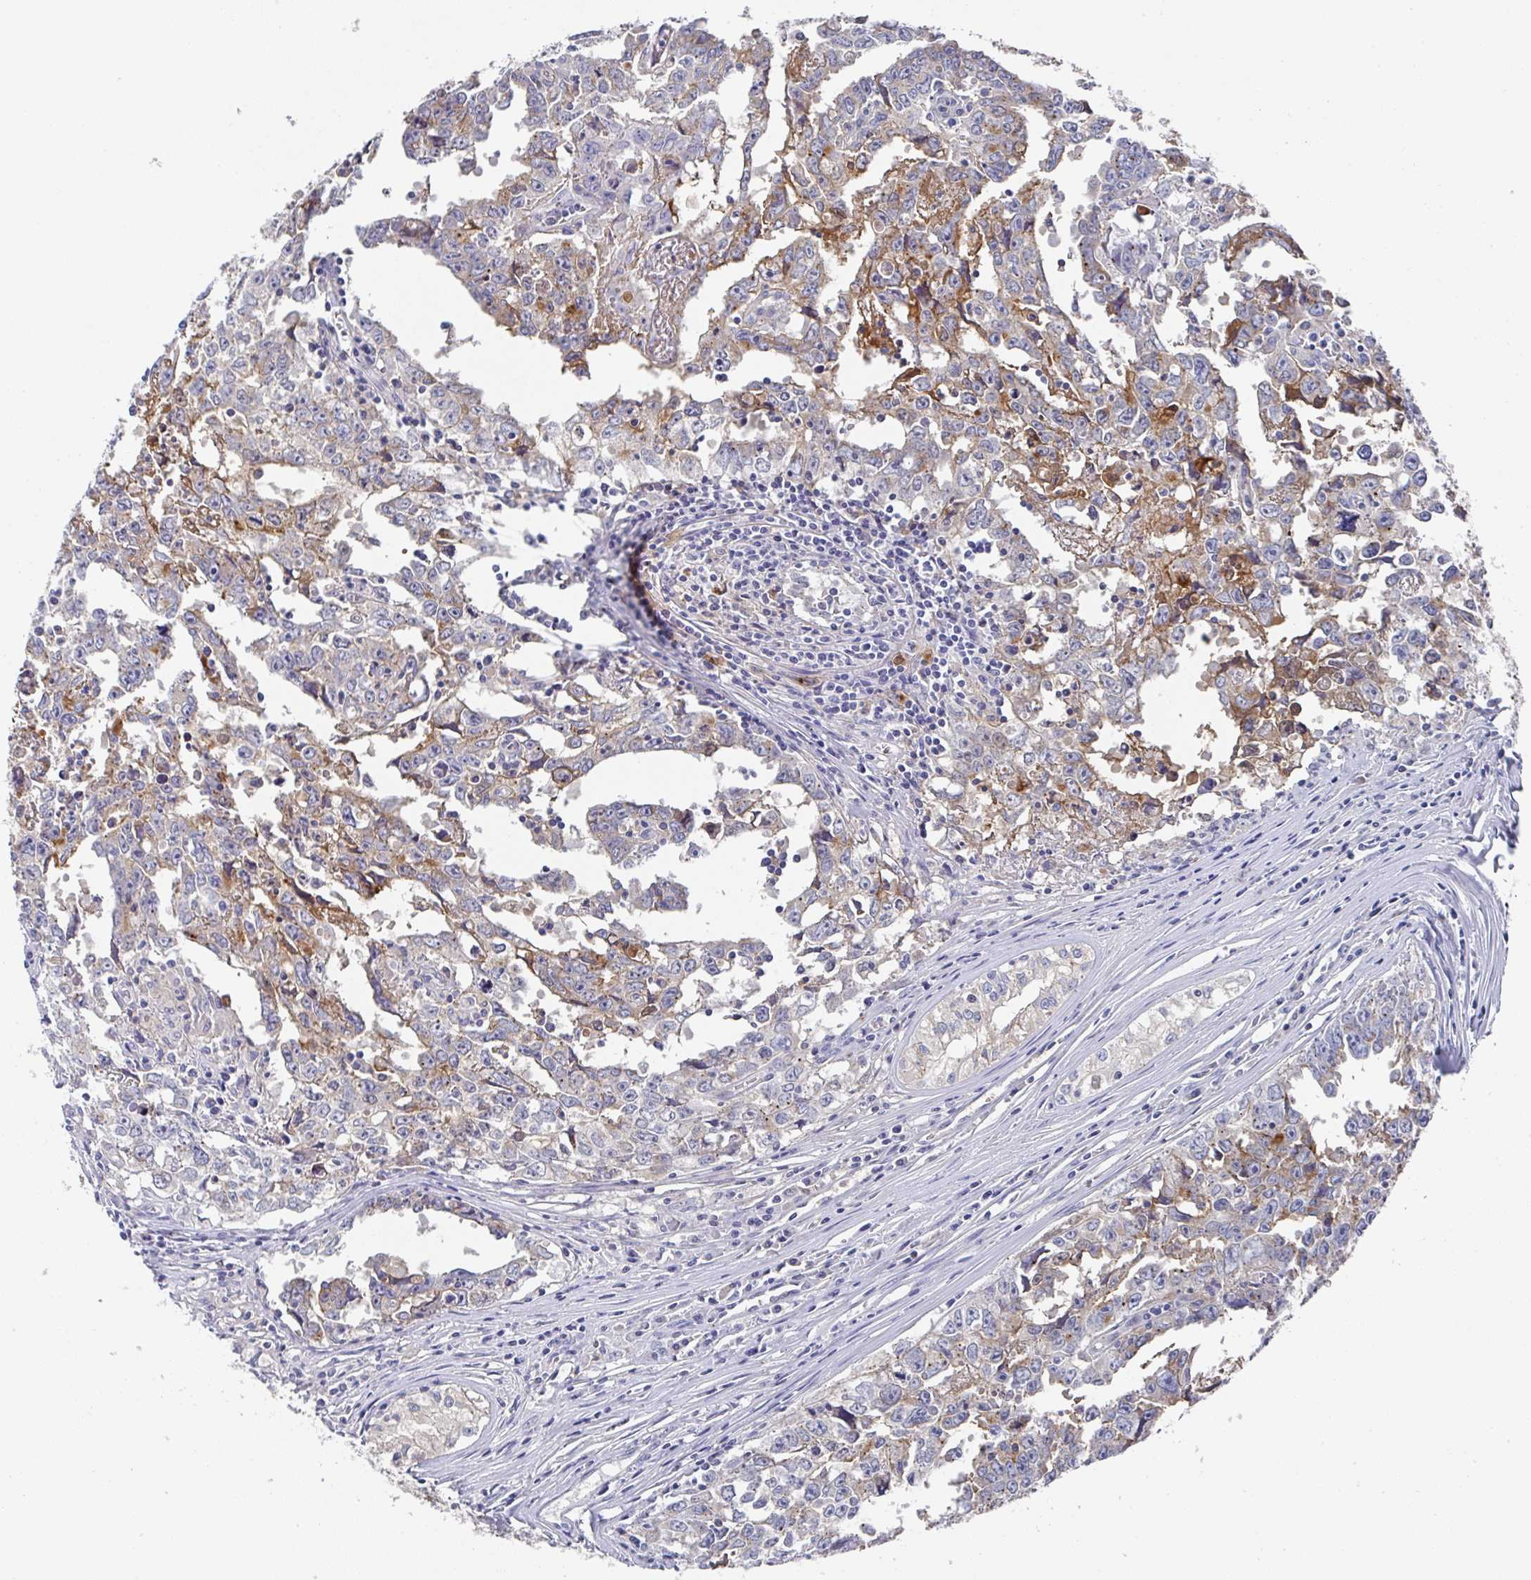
{"staining": {"intensity": "moderate", "quantity": "<25%", "location": "cytoplasmic/membranous"}, "tissue": "testis cancer", "cell_type": "Tumor cells", "image_type": "cancer", "snomed": [{"axis": "morphology", "description": "Carcinoma, Embryonal, NOS"}, {"axis": "topography", "description": "Testis"}], "caption": "The micrograph demonstrates staining of testis cancer (embryonal carcinoma), revealing moderate cytoplasmic/membranous protein positivity (brown color) within tumor cells.", "gene": "TNFRSF8", "patient": {"sex": "male", "age": 22}}